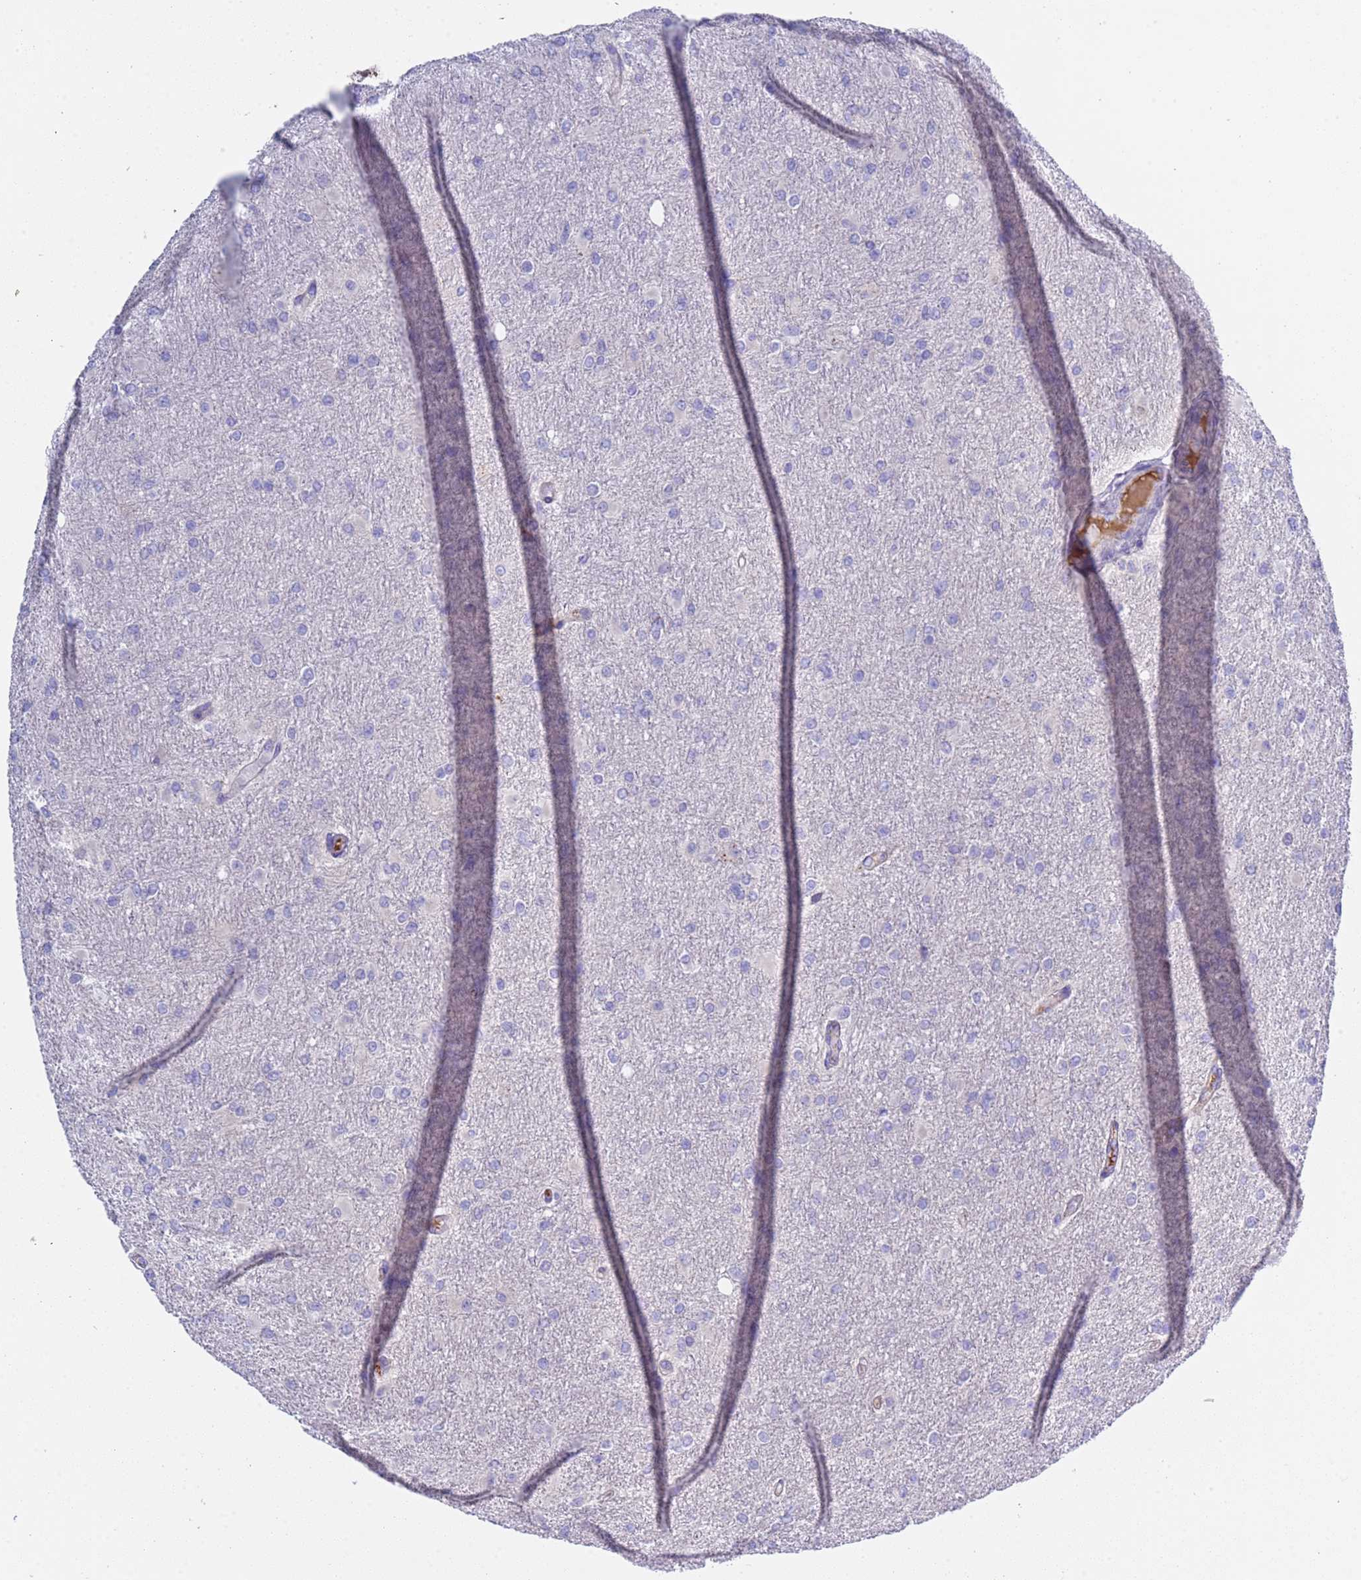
{"staining": {"intensity": "negative", "quantity": "none", "location": "none"}, "tissue": "glioma", "cell_type": "Tumor cells", "image_type": "cancer", "snomed": [{"axis": "morphology", "description": "Glioma, malignant, High grade"}, {"axis": "topography", "description": "Cerebral cortex"}], "caption": "IHC of human malignant high-grade glioma reveals no staining in tumor cells. (DAB immunohistochemistry, high magnification).", "gene": "C4orf46", "patient": {"sex": "female", "age": 36}}